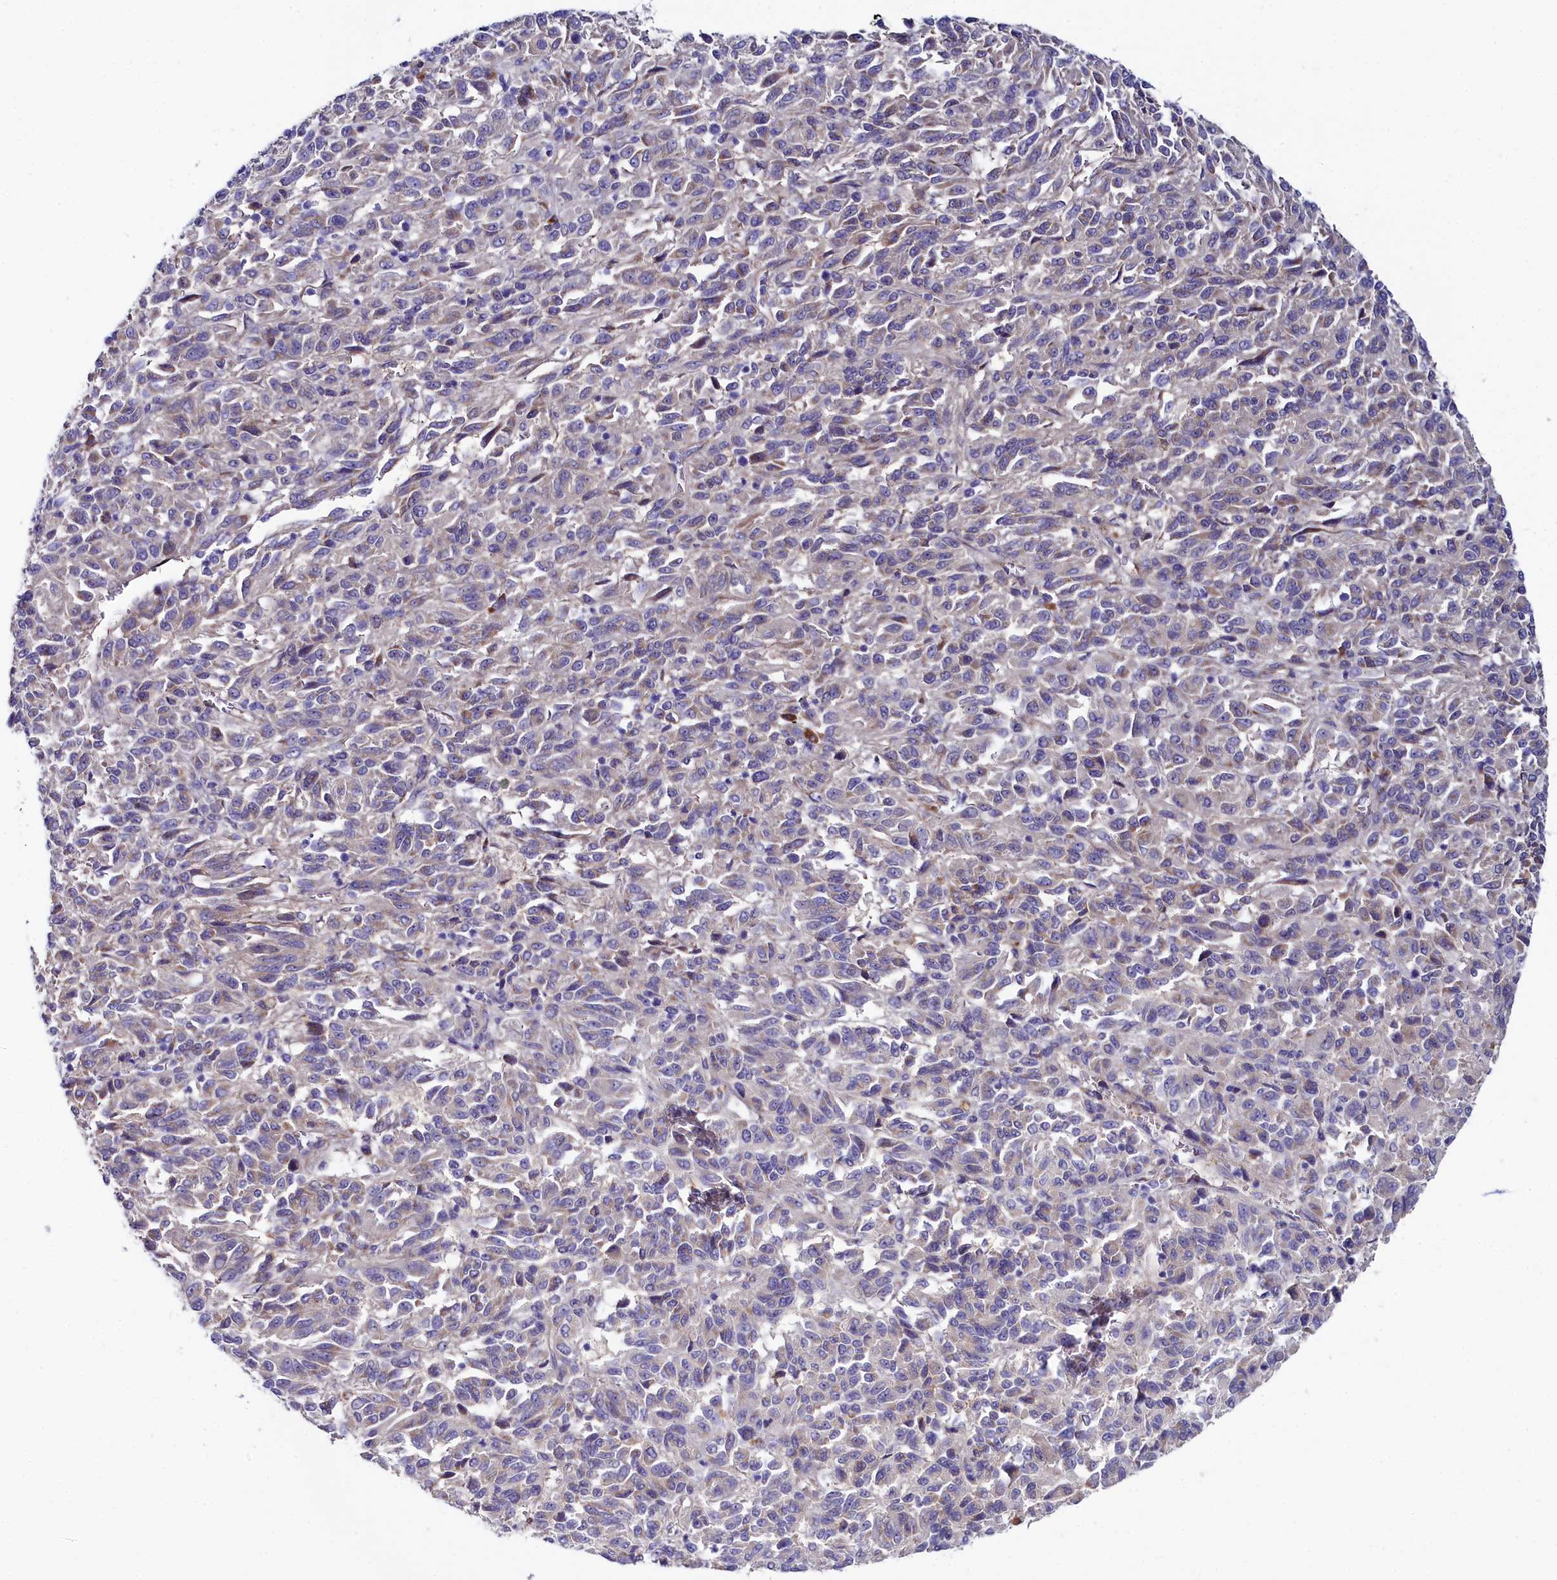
{"staining": {"intensity": "weak", "quantity": "25%-75%", "location": "cytoplasmic/membranous"}, "tissue": "melanoma", "cell_type": "Tumor cells", "image_type": "cancer", "snomed": [{"axis": "morphology", "description": "Malignant melanoma, Metastatic site"}, {"axis": "topography", "description": "Lung"}], "caption": "The immunohistochemical stain labels weak cytoplasmic/membranous expression in tumor cells of malignant melanoma (metastatic site) tissue. (Brightfield microscopy of DAB IHC at high magnification).", "gene": "SLC49A3", "patient": {"sex": "male", "age": 64}}